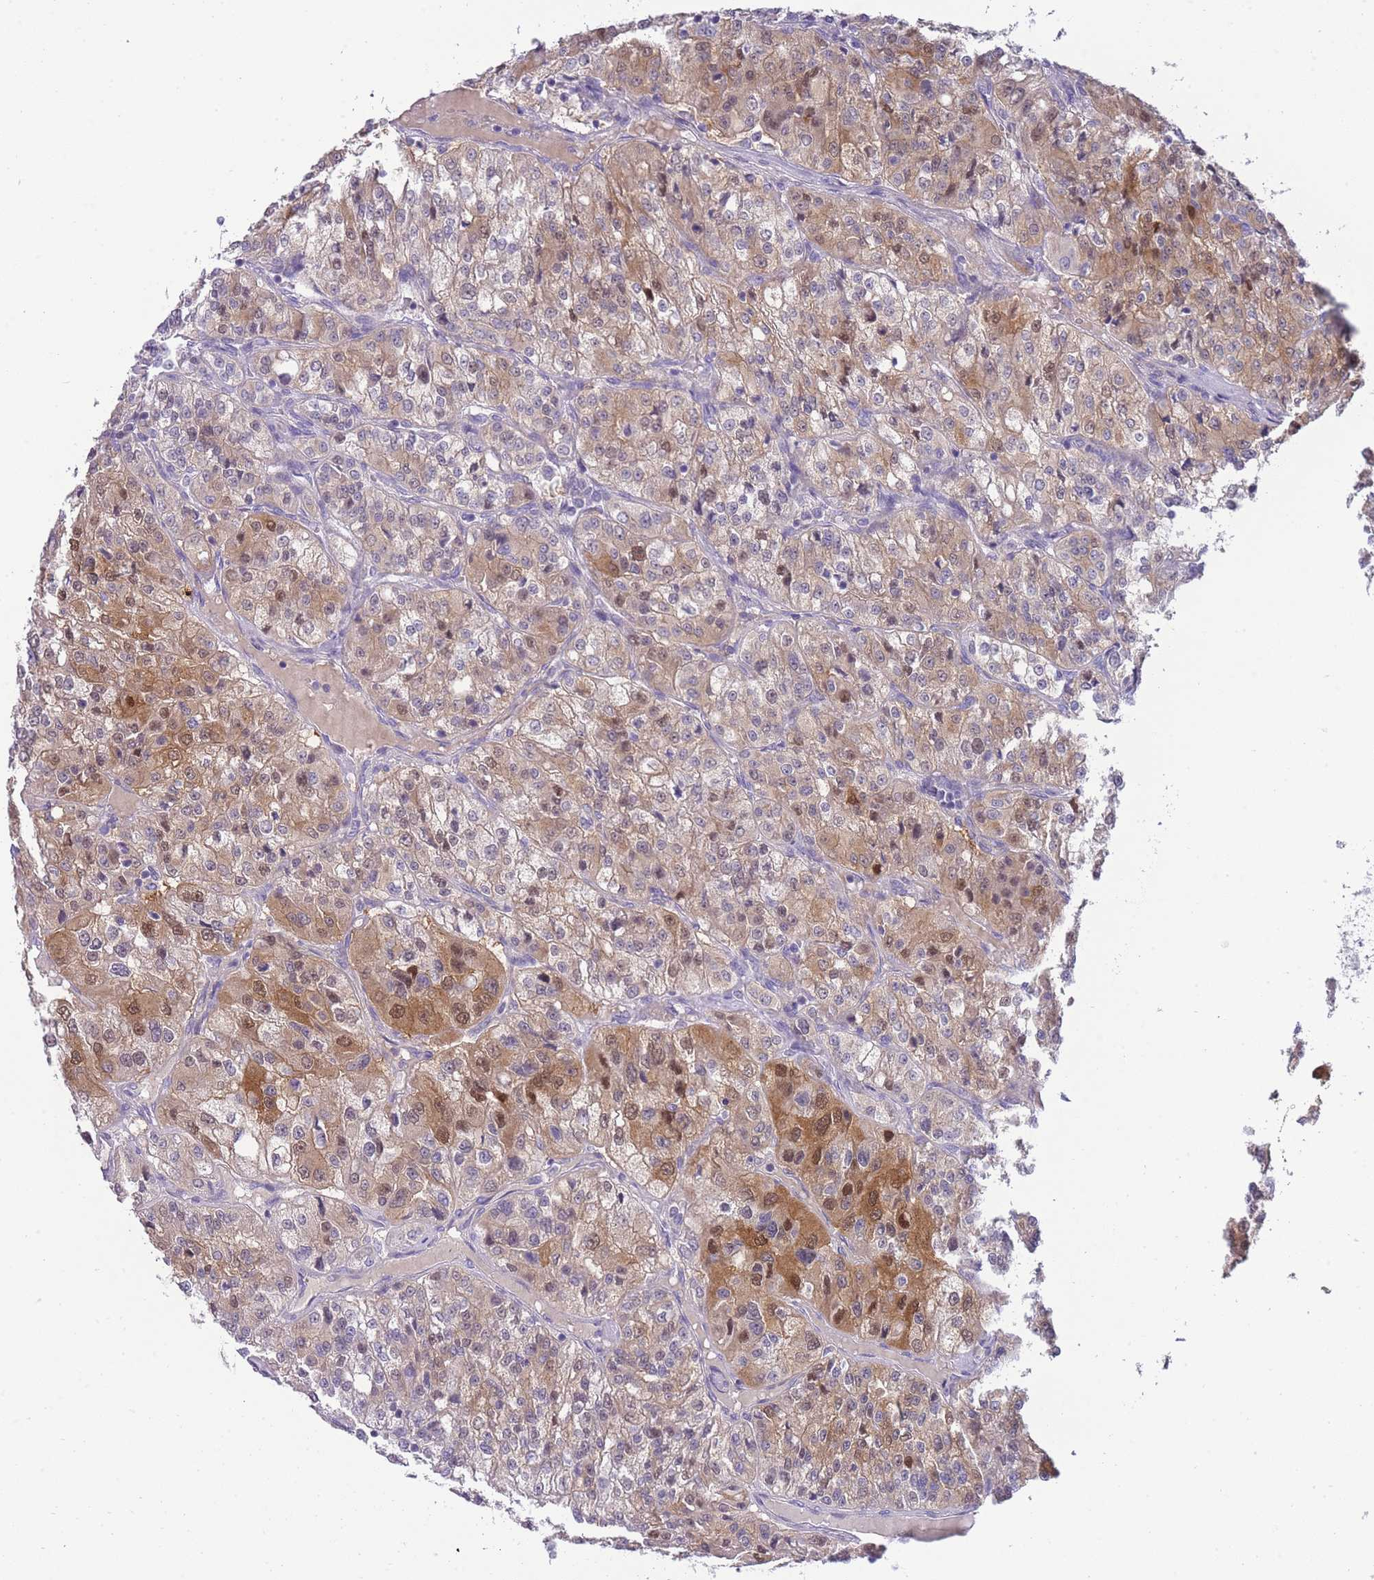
{"staining": {"intensity": "moderate", "quantity": "25%-75%", "location": "cytoplasmic/membranous,nuclear"}, "tissue": "renal cancer", "cell_type": "Tumor cells", "image_type": "cancer", "snomed": [{"axis": "morphology", "description": "Adenocarcinoma, NOS"}, {"axis": "topography", "description": "Kidney"}], "caption": "Immunohistochemistry of human adenocarcinoma (renal) demonstrates medium levels of moderate cytoplasmic/membranous and nuclear staining in about 25%-75% of tumor cells.", "gene": "PRR23B", "patient": {"sex": "female", "age": 63}}